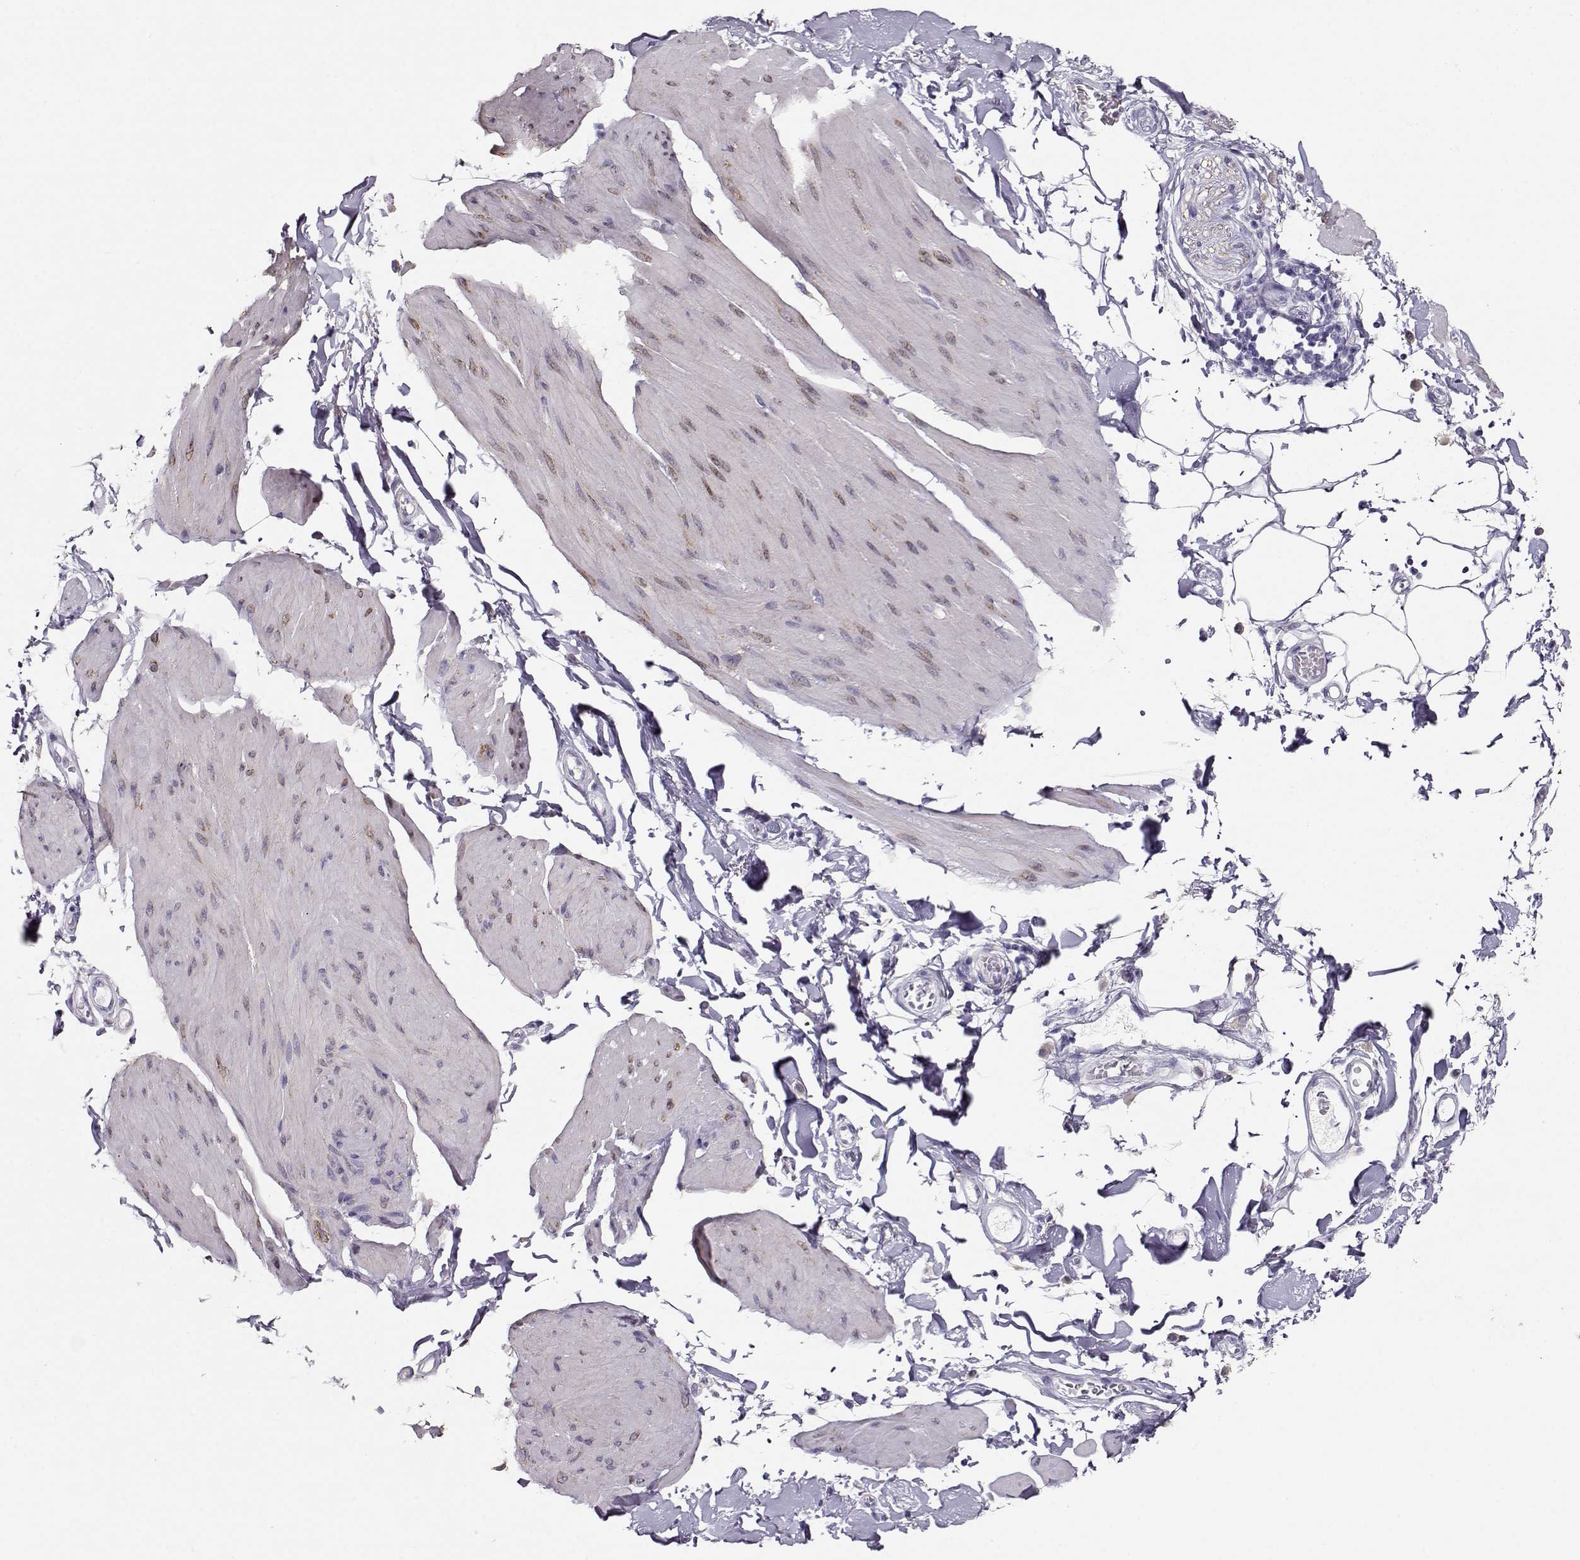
{"staining": {"intensity": "weak", "quantity": "<25%", "location": "nuclear"}, "tissue": "smooth muscle", "cell_type": "Smooth muscle cells", "image_type": "normal", "snomed": [{"axis": "morphology", "description": "Normal tissue, NOS"}, {"axis": "topography", "description": "Adipose tissue"}, {"axis": "topography", "description": "Smooth muscle"}, {"axis": "topography", "description": "Peripheral nerve tissue"}], "caption": "Smooth muscle cells are negative for protein expression in benign human smooth muscle. Nuclei are stained in blue.", "gene": "RBM44", "patient": {"sex": "male", "age": 83}}